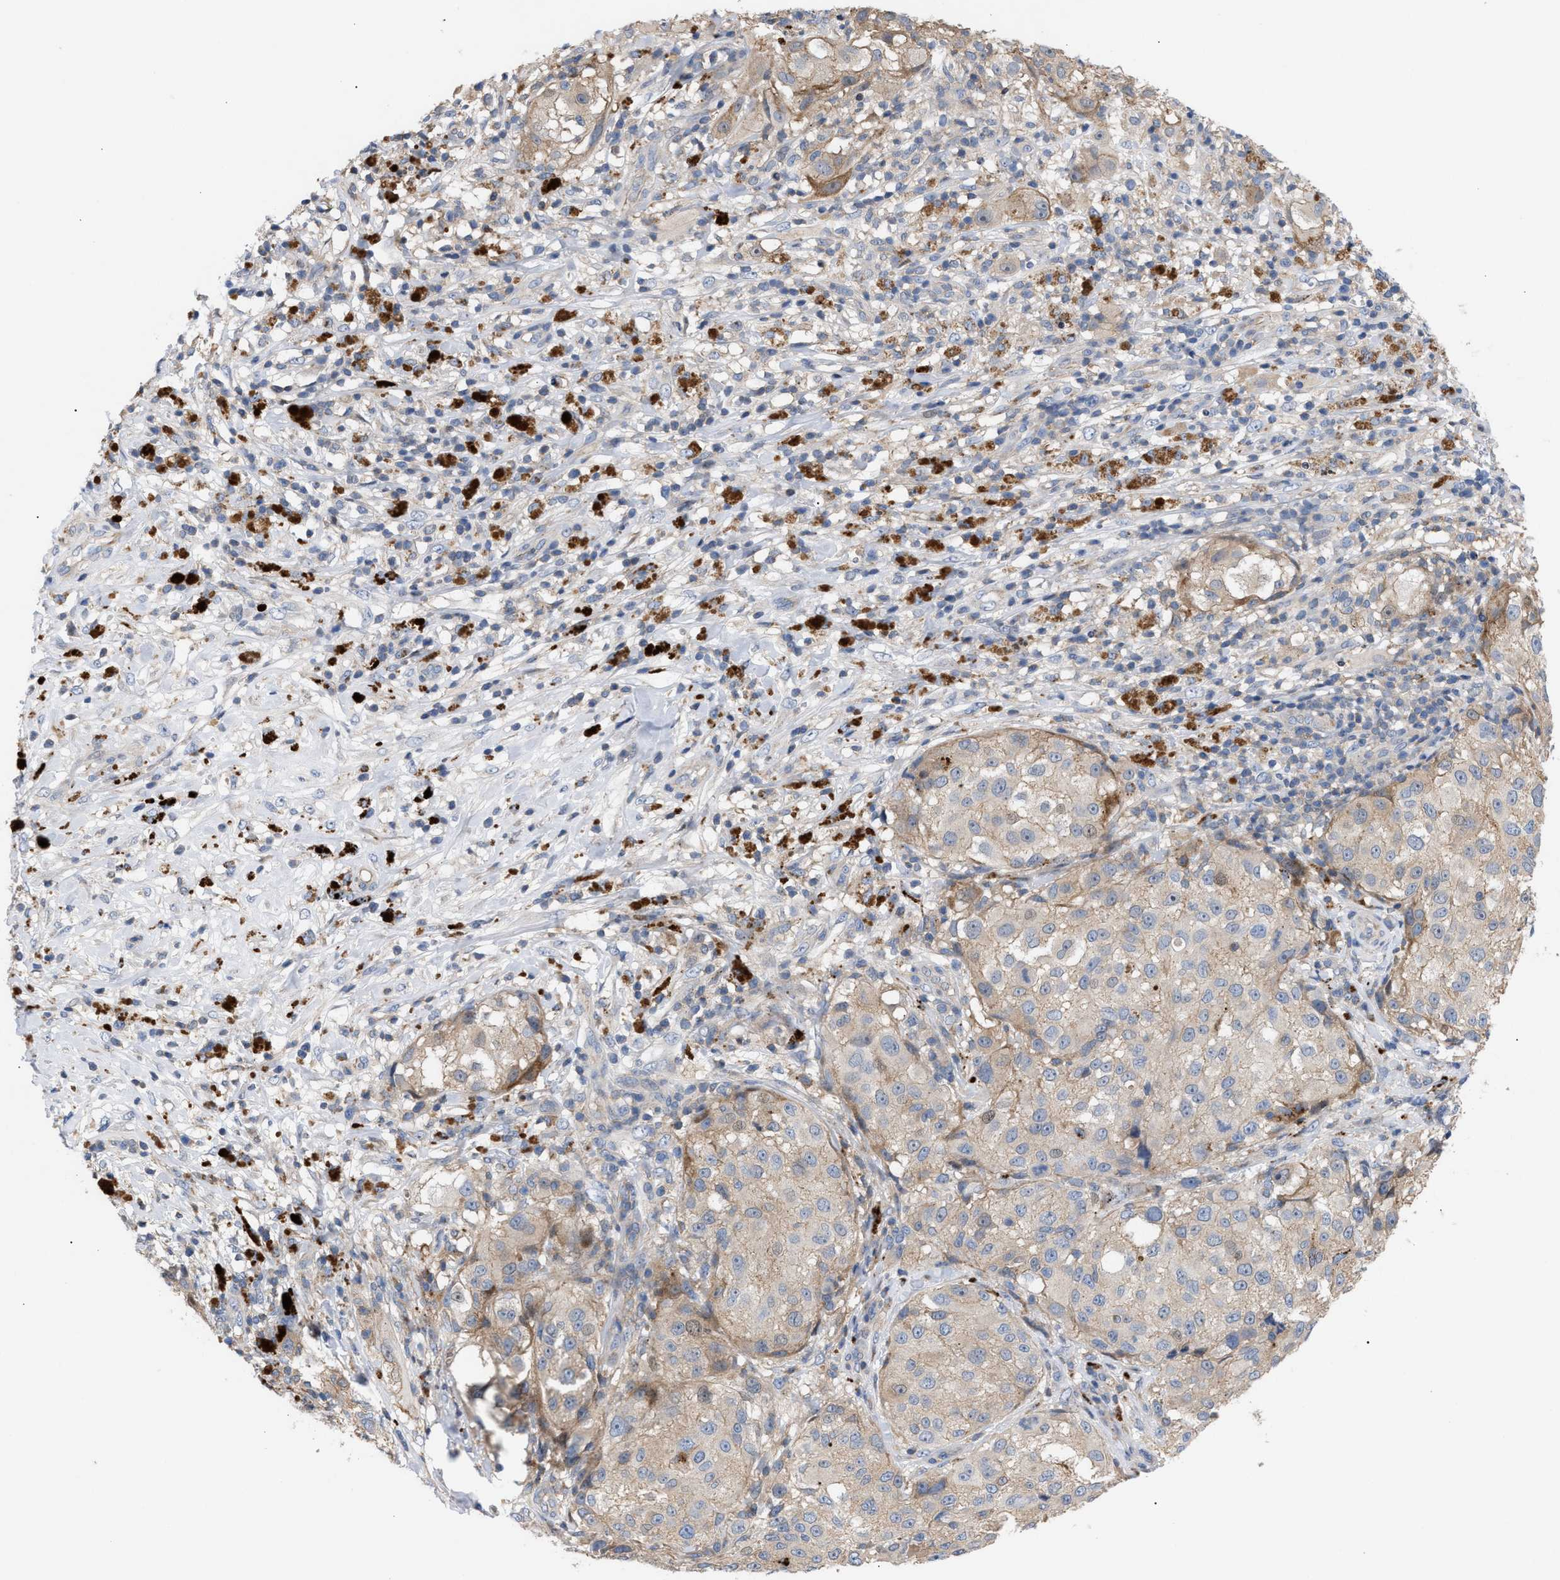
{"staining": {"intensity": "weak", "quantity": "25%-75%", "location": "cytoplasmic/membranous"}, "tissue": "melanoma", "cell_type": "Tumor cells", "image_type": "cancer", "snomed": [{"axis": "morphology", "description": "Necrosis, NOS"}, {"axis": "morphology", "description": "Malignant melanoma, NOS"}, {"axis": "topography", "description": "Skin"}], "caption": "Immunohistochemical staining of human malignant melanoma displays low levels of weak cytoplasmic/membranous protein positivity in approximately 25%-75% of tumor cells.", "gene": "MBTD1", "patient": {"sex": "female", "age": 87}}